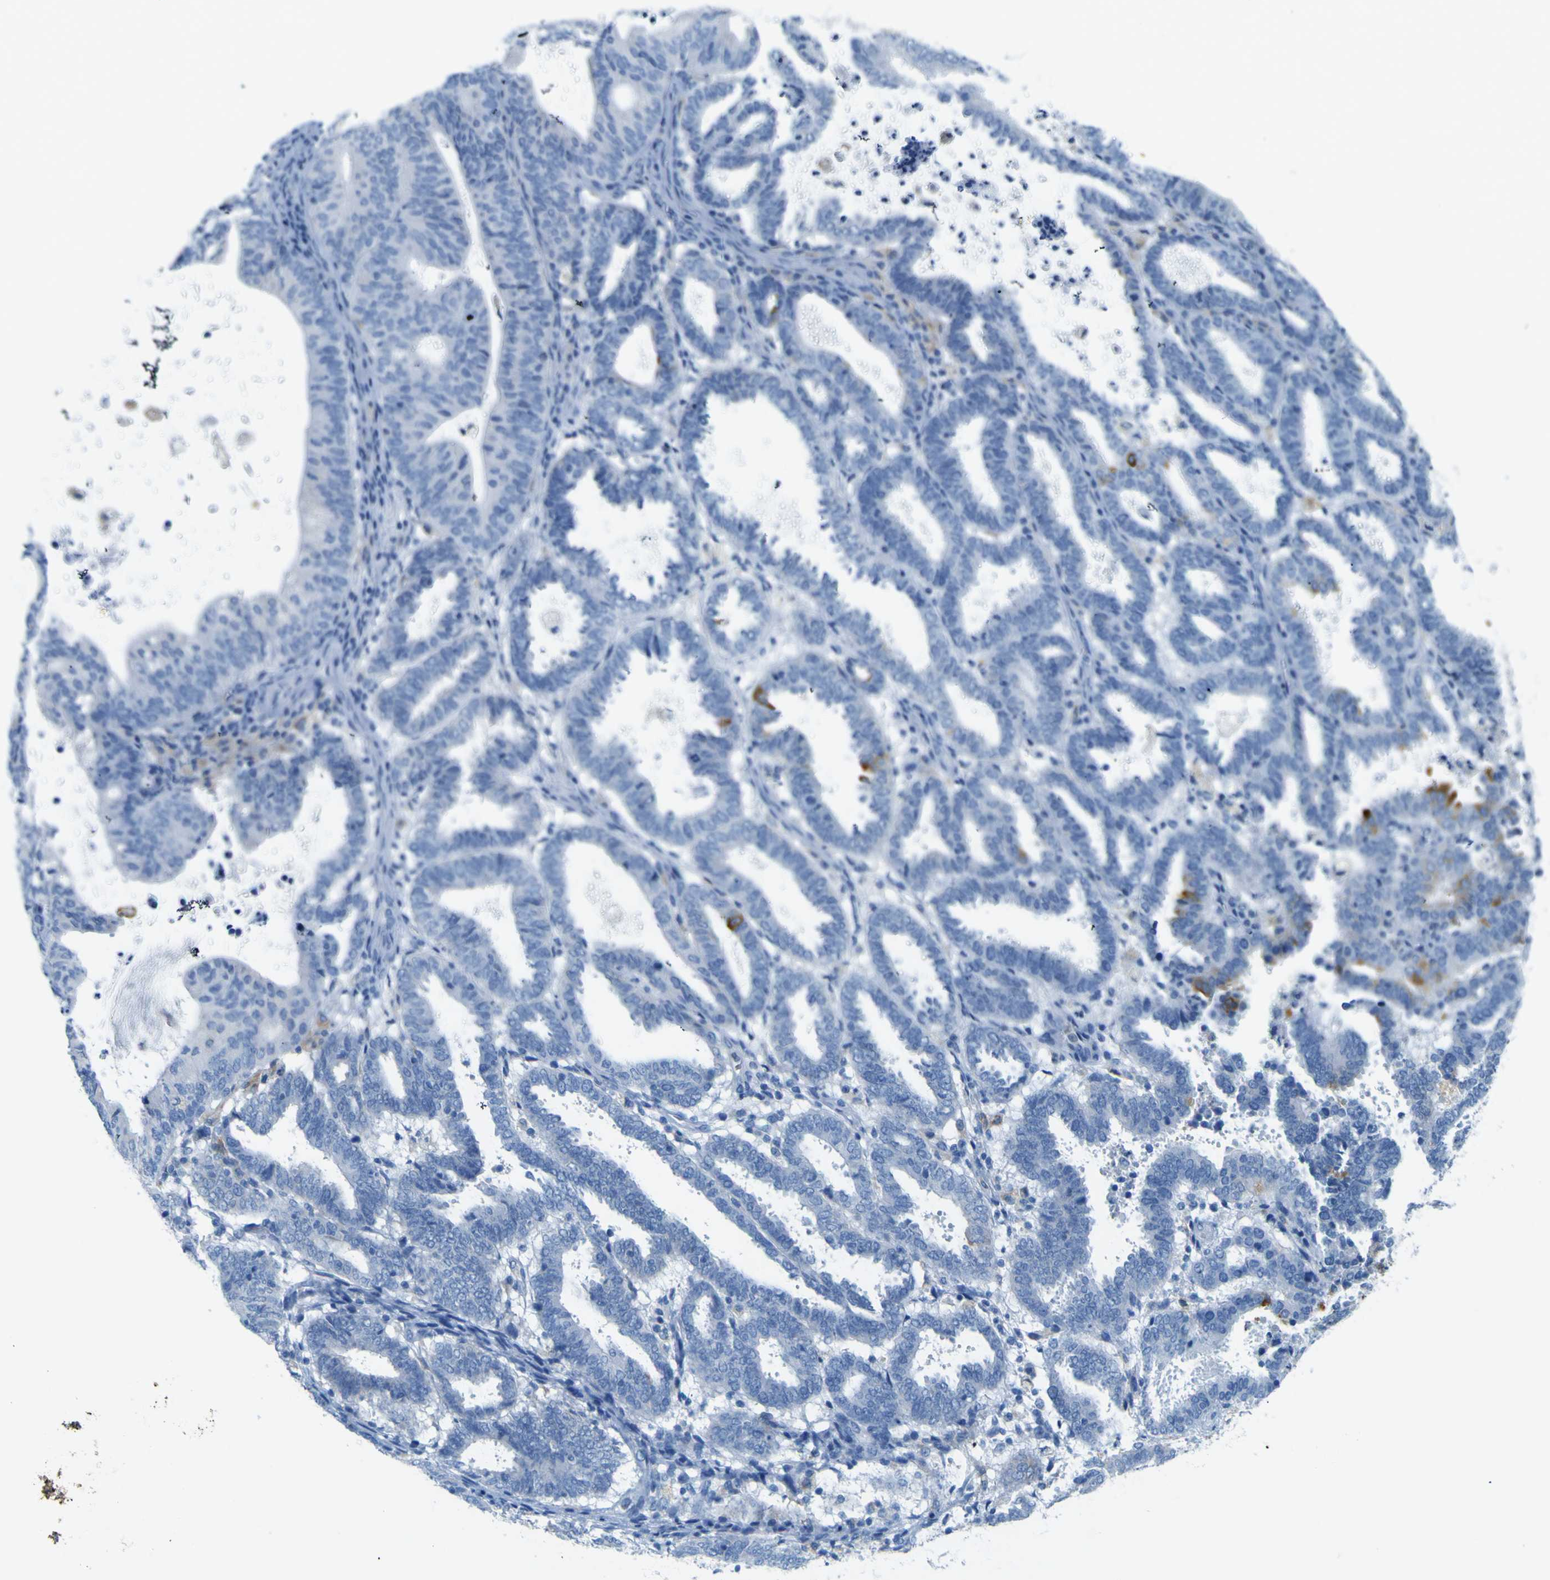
{"staining": {"intensity": "negative", "quantity": "none", "location": "none"}, "tissue": "endometrial cancer", "cell_type": "Tumor cells", "image_type": "cancer", "snomed": [{"axis": "morphology", "description": "Adenocarcinoma, NOS"}, {"axis": "topography", "description": "Uterus"}], "caption": "This is an immunohistochemistry (IHC) photomicrograph of human endometrial cancer (adenocarcinoma). There is no expression in tumor cells.", "gene": "ACSL1", "patient": {"sex": "female", "age": 83}}